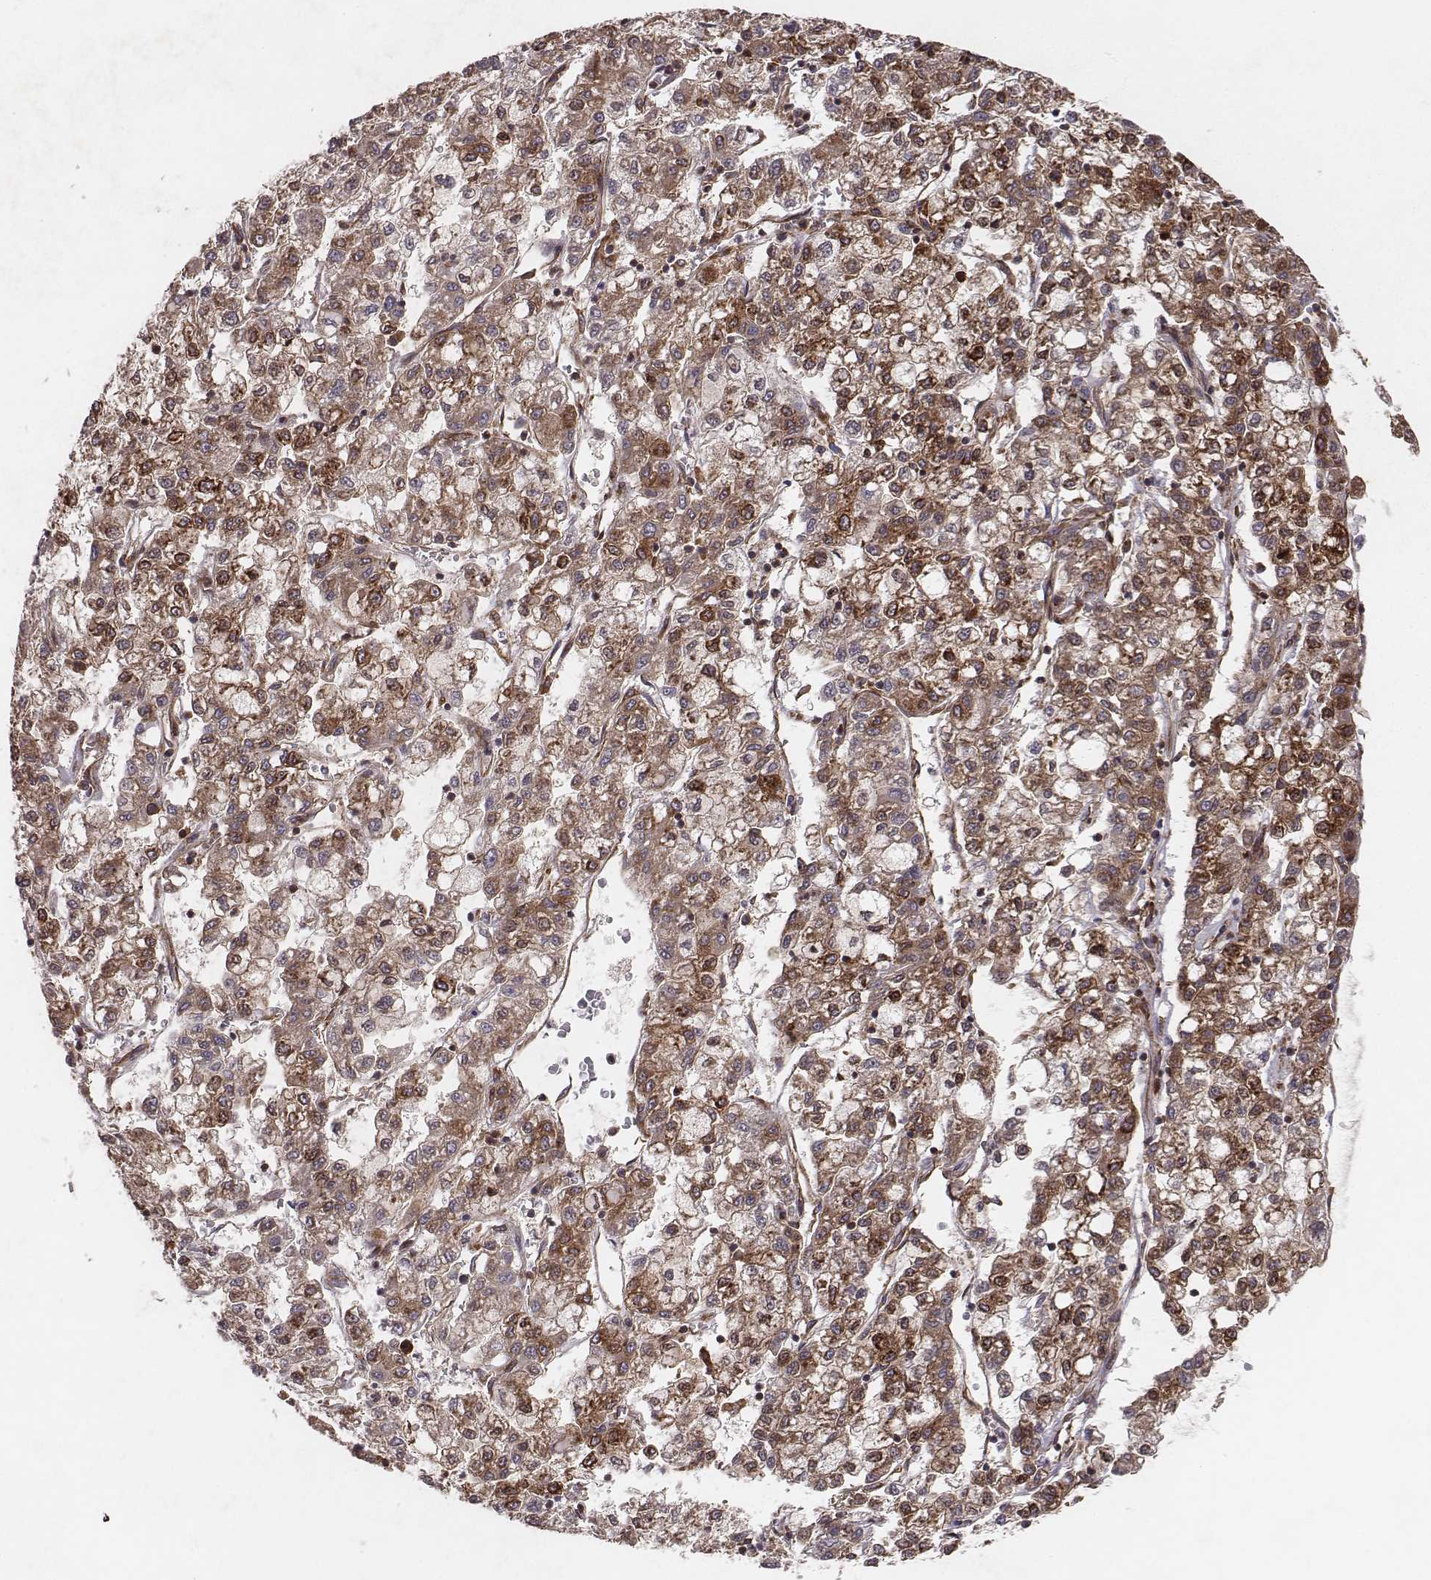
{"staining": {"intensity": "moderate", "quantity": ">75%", "location": "cytoplasmic/membranous"}, "tissue": "liver cancer", "cell_type": "Tumor cells", "image_type": "cancer", "snomed": [{"axis": "morphology", "description": "Carcinoma, Hepatocellular, NOS"}, {"axis": "topography", "description": "Liver"}], "caption": "Immunohistochemical staining of human liver cancer (hepatocellular carcinoma) displays moderate cytoplasmic/membranous protein expression in approximately >75% of tumor cells.", "gene": "TXLNA", "patient": {"sex": "male", "age": 40}}